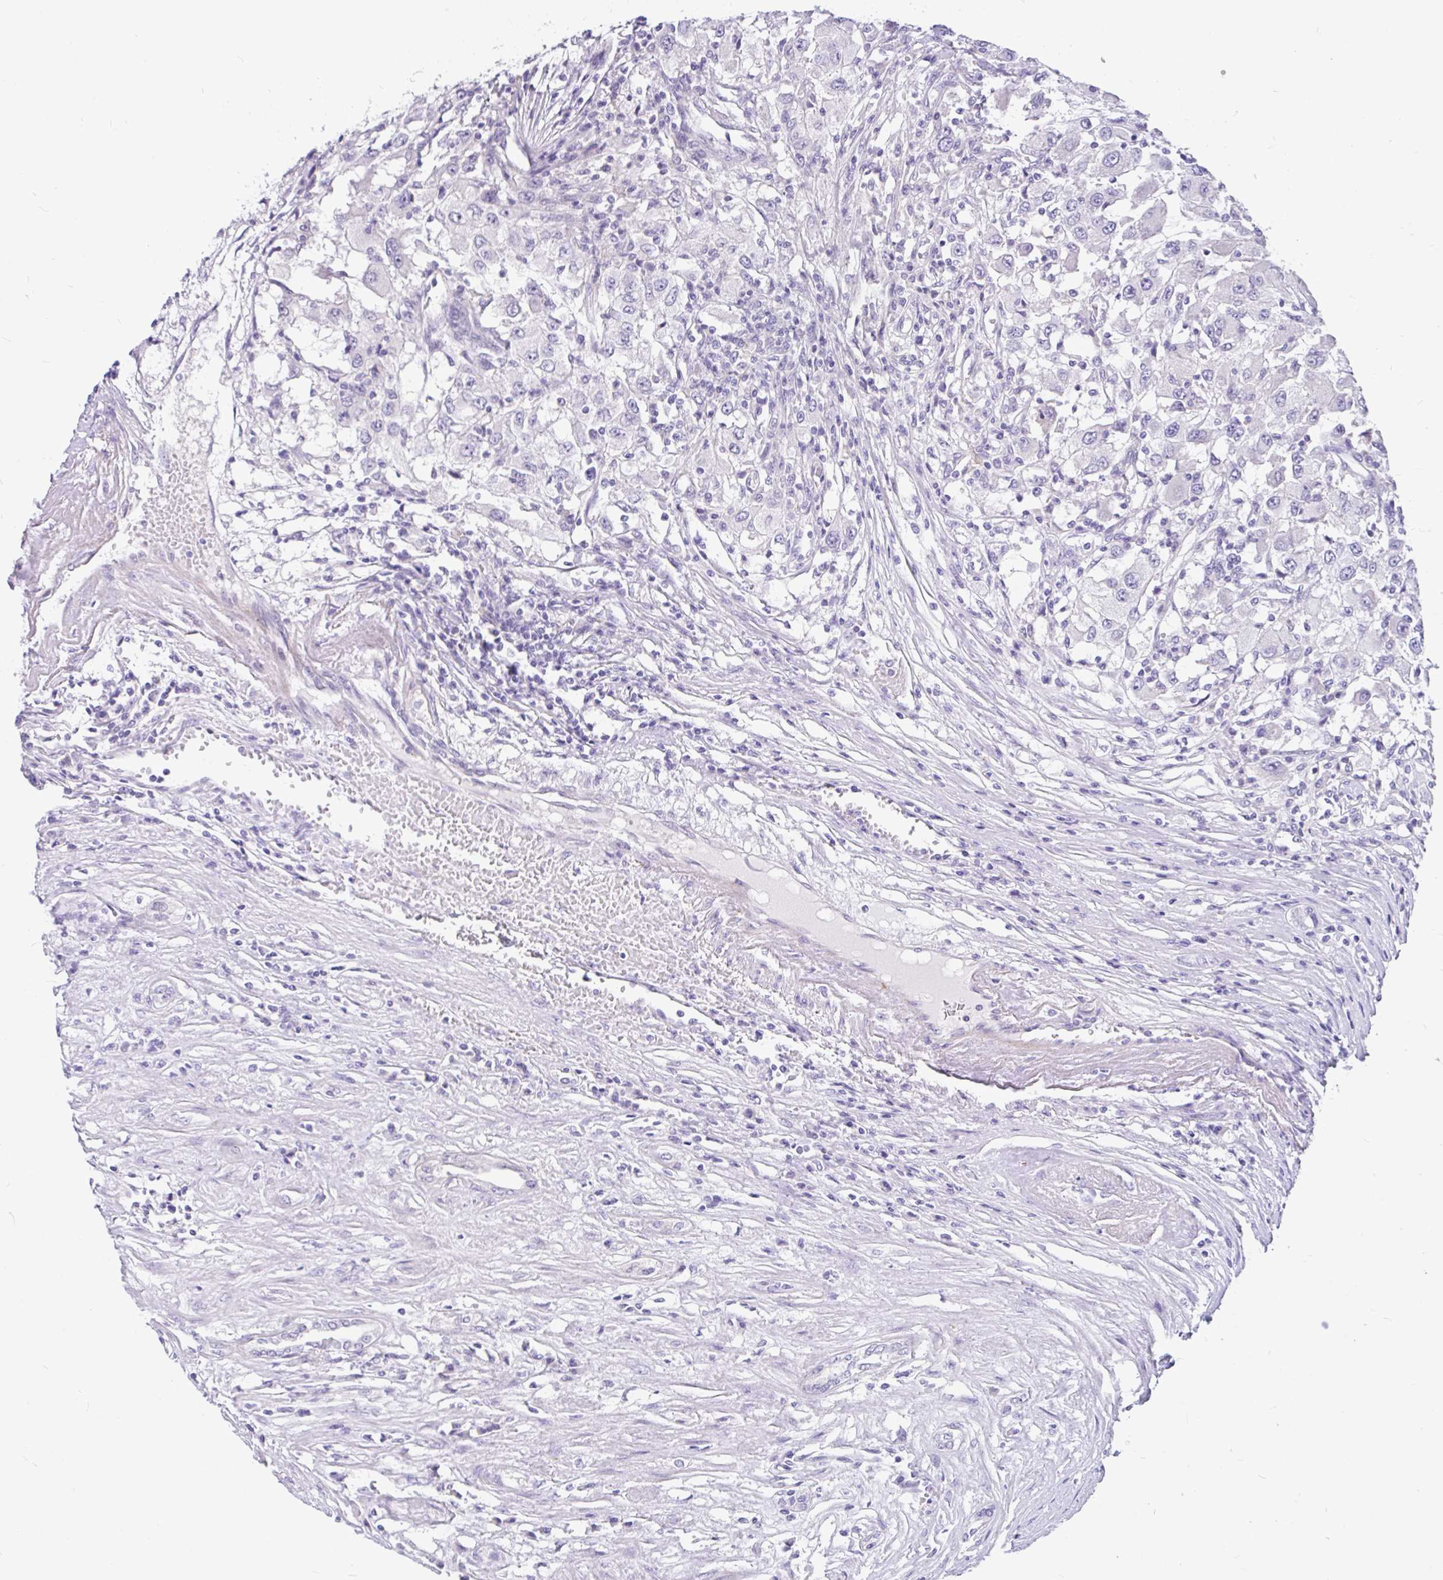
{"staining": {"intensity": "negative", "quantity": "none", "location": "none"}, "tissue": "renal cancer", "cell_type": "Tumor cells", "image_type": "cancer", "snomed": [{"axis": "morphology", "description": "Adenocarcinoma, NOS"}, {"axis": "topography", "description": "Kidney"}], "caption": "This photomicrograph is of renal cancer stained with IHC to label a protein in brown with the nuclei are counter-stained blue. There is no staining in tumor cells.", "gene": "KIAA2013", "patient": {"sex": "female", "age": 67}}